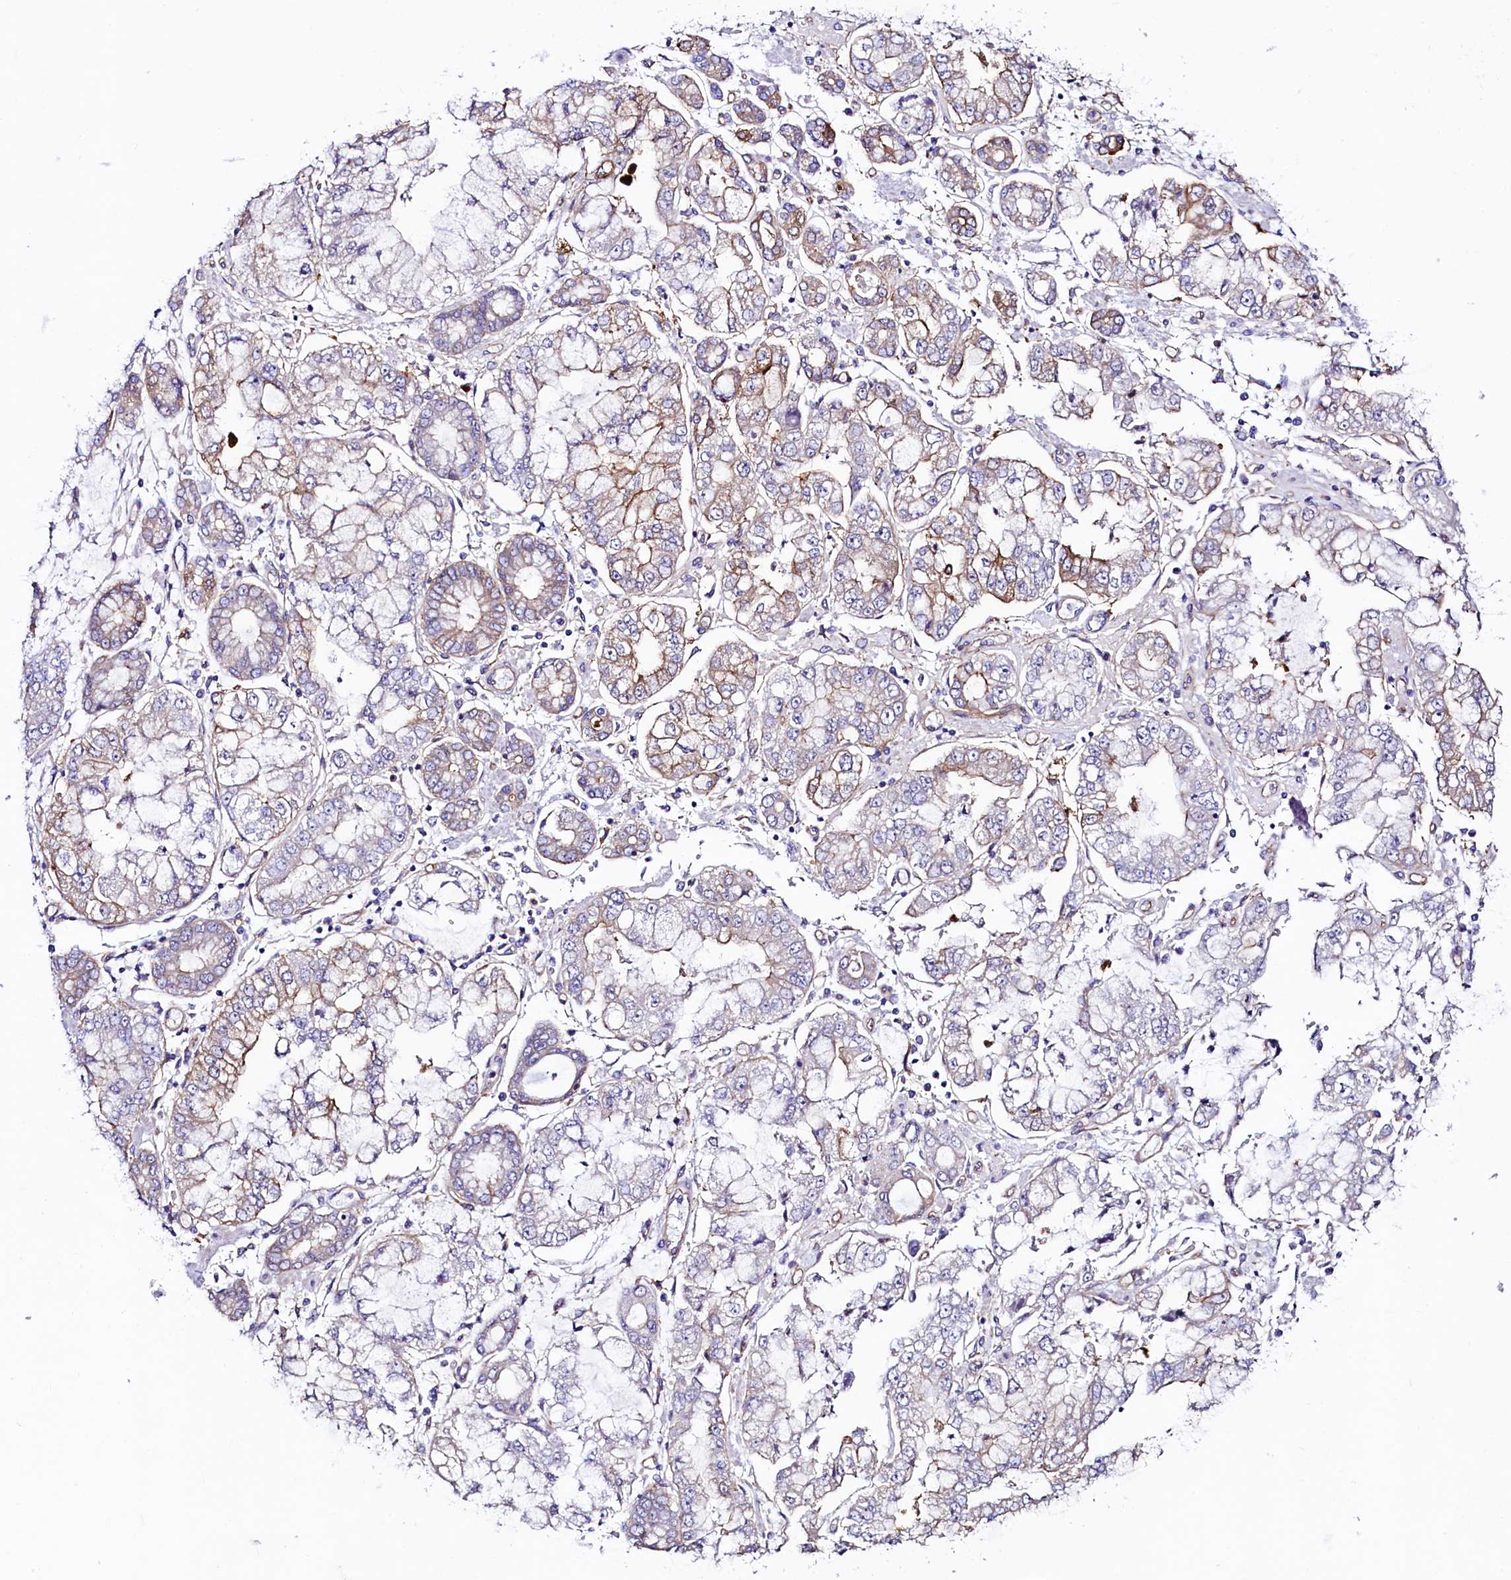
{"staining": {"intensity": "moderate", "quantity": "<25%", "location": "cytoplasmic/membranous"}, "tissue": "stomach cancer", "cell_type": "Tumor cells", "image_type": "cancer", "snomed": [{"axis": "morphology", "description": "Adenocarcinoma, NOS"}, {"axis": "topography", "description": "Stomach"}], "caption": "Adenocarcinoma (stomach) stained with a brown dye demonstrates moderate cytoplasmic/membranous positive positivity in approximately <25% of tumor cells.", "gene": "SLF1", "patient": {"sex": "male", "age": 76}}